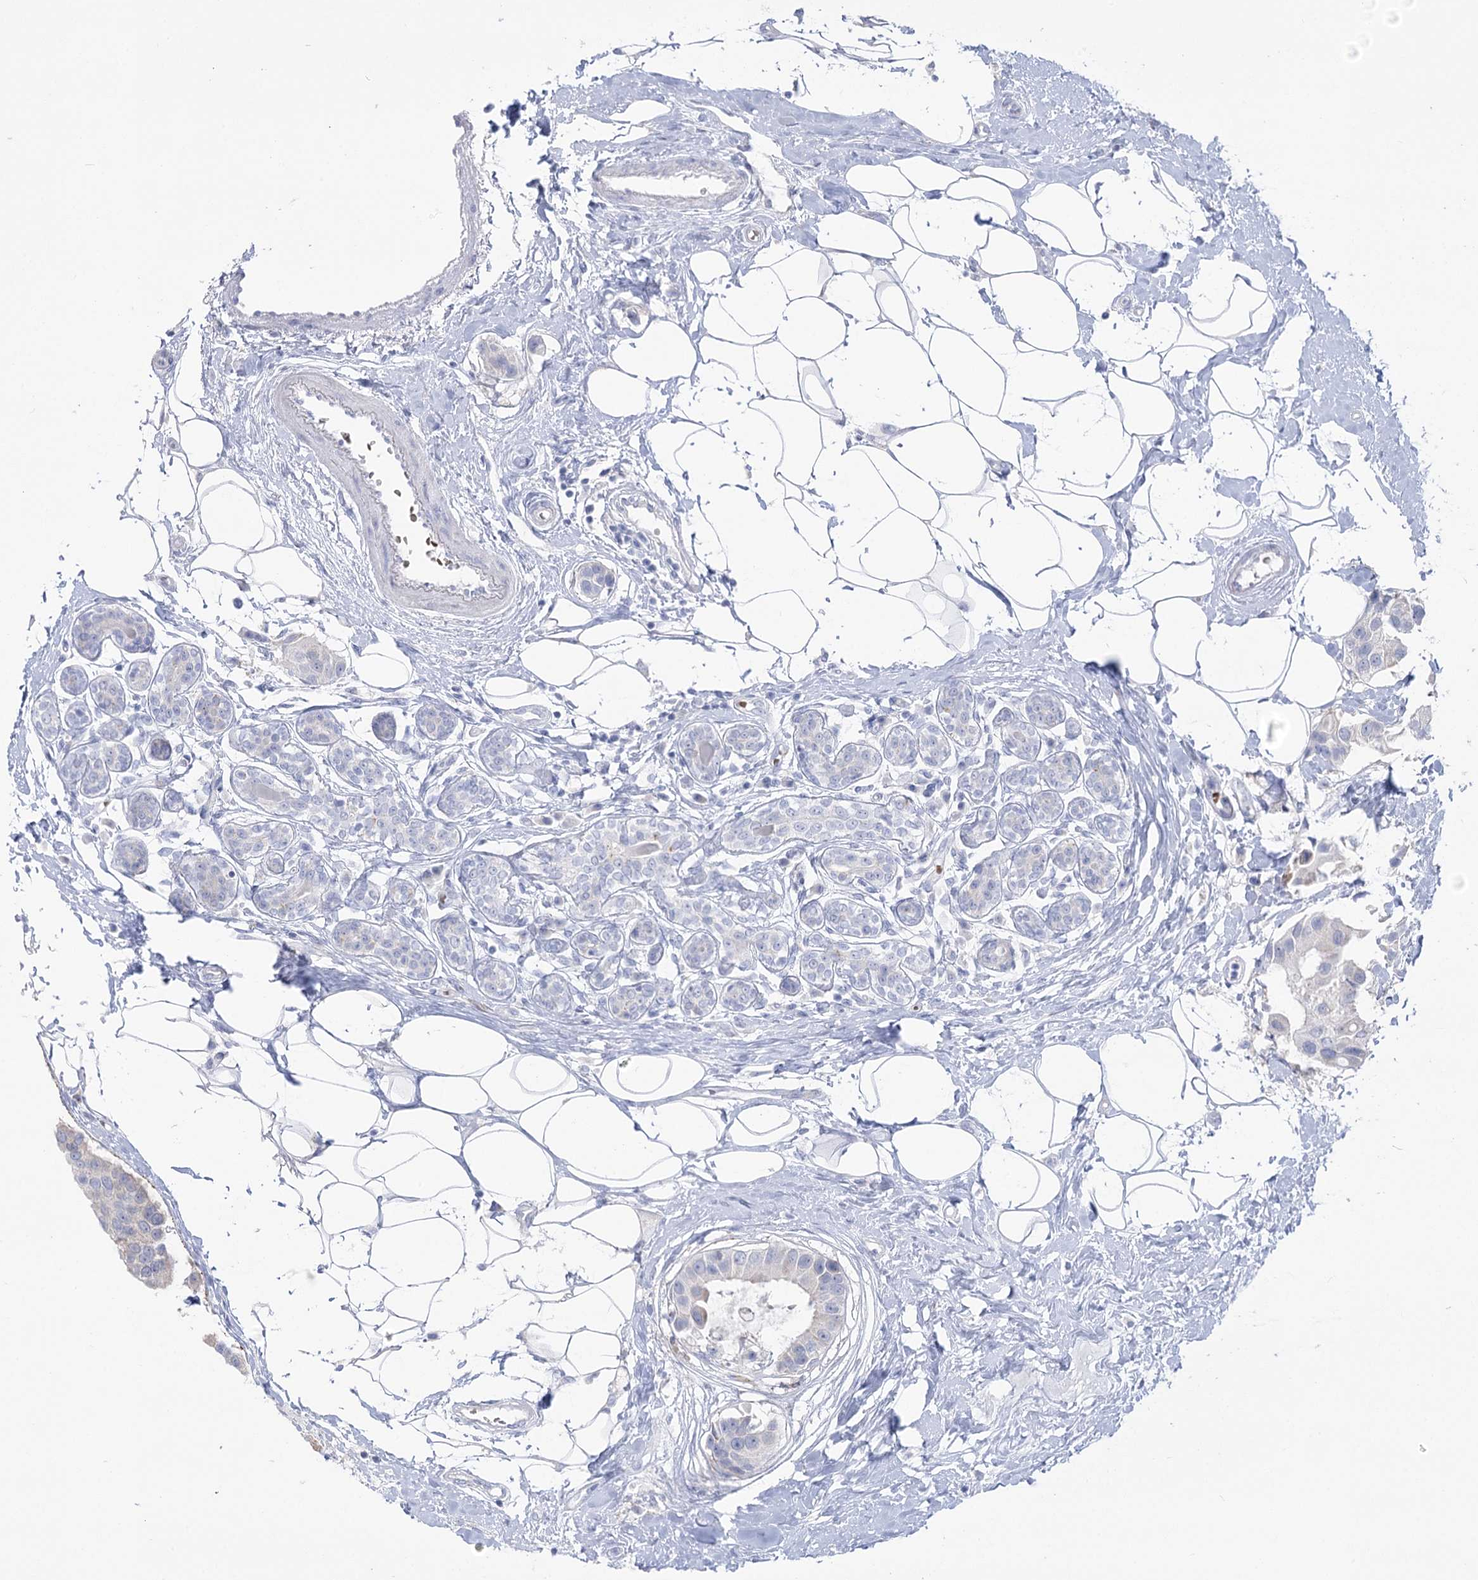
{"staining": {"intensity": "negative", "quantity": "none", "location": "none"}, "tissue": "breast cancer", "cell_type": "Tumor cells", "image_type": "cancer", "snomed": [{"axis": "morphology", "description": "Normal tissue, NOS"}, {"axis": "morphology", "description": "Duct carcinoma"}, {"axis": "topography", "description": "Breast"}], "caption": "The image displays no staining of tumor cells in invasive ductal carcinoma (breast).", "gene": "SIAE", "patient": {"sex": "female", "age": 39}}